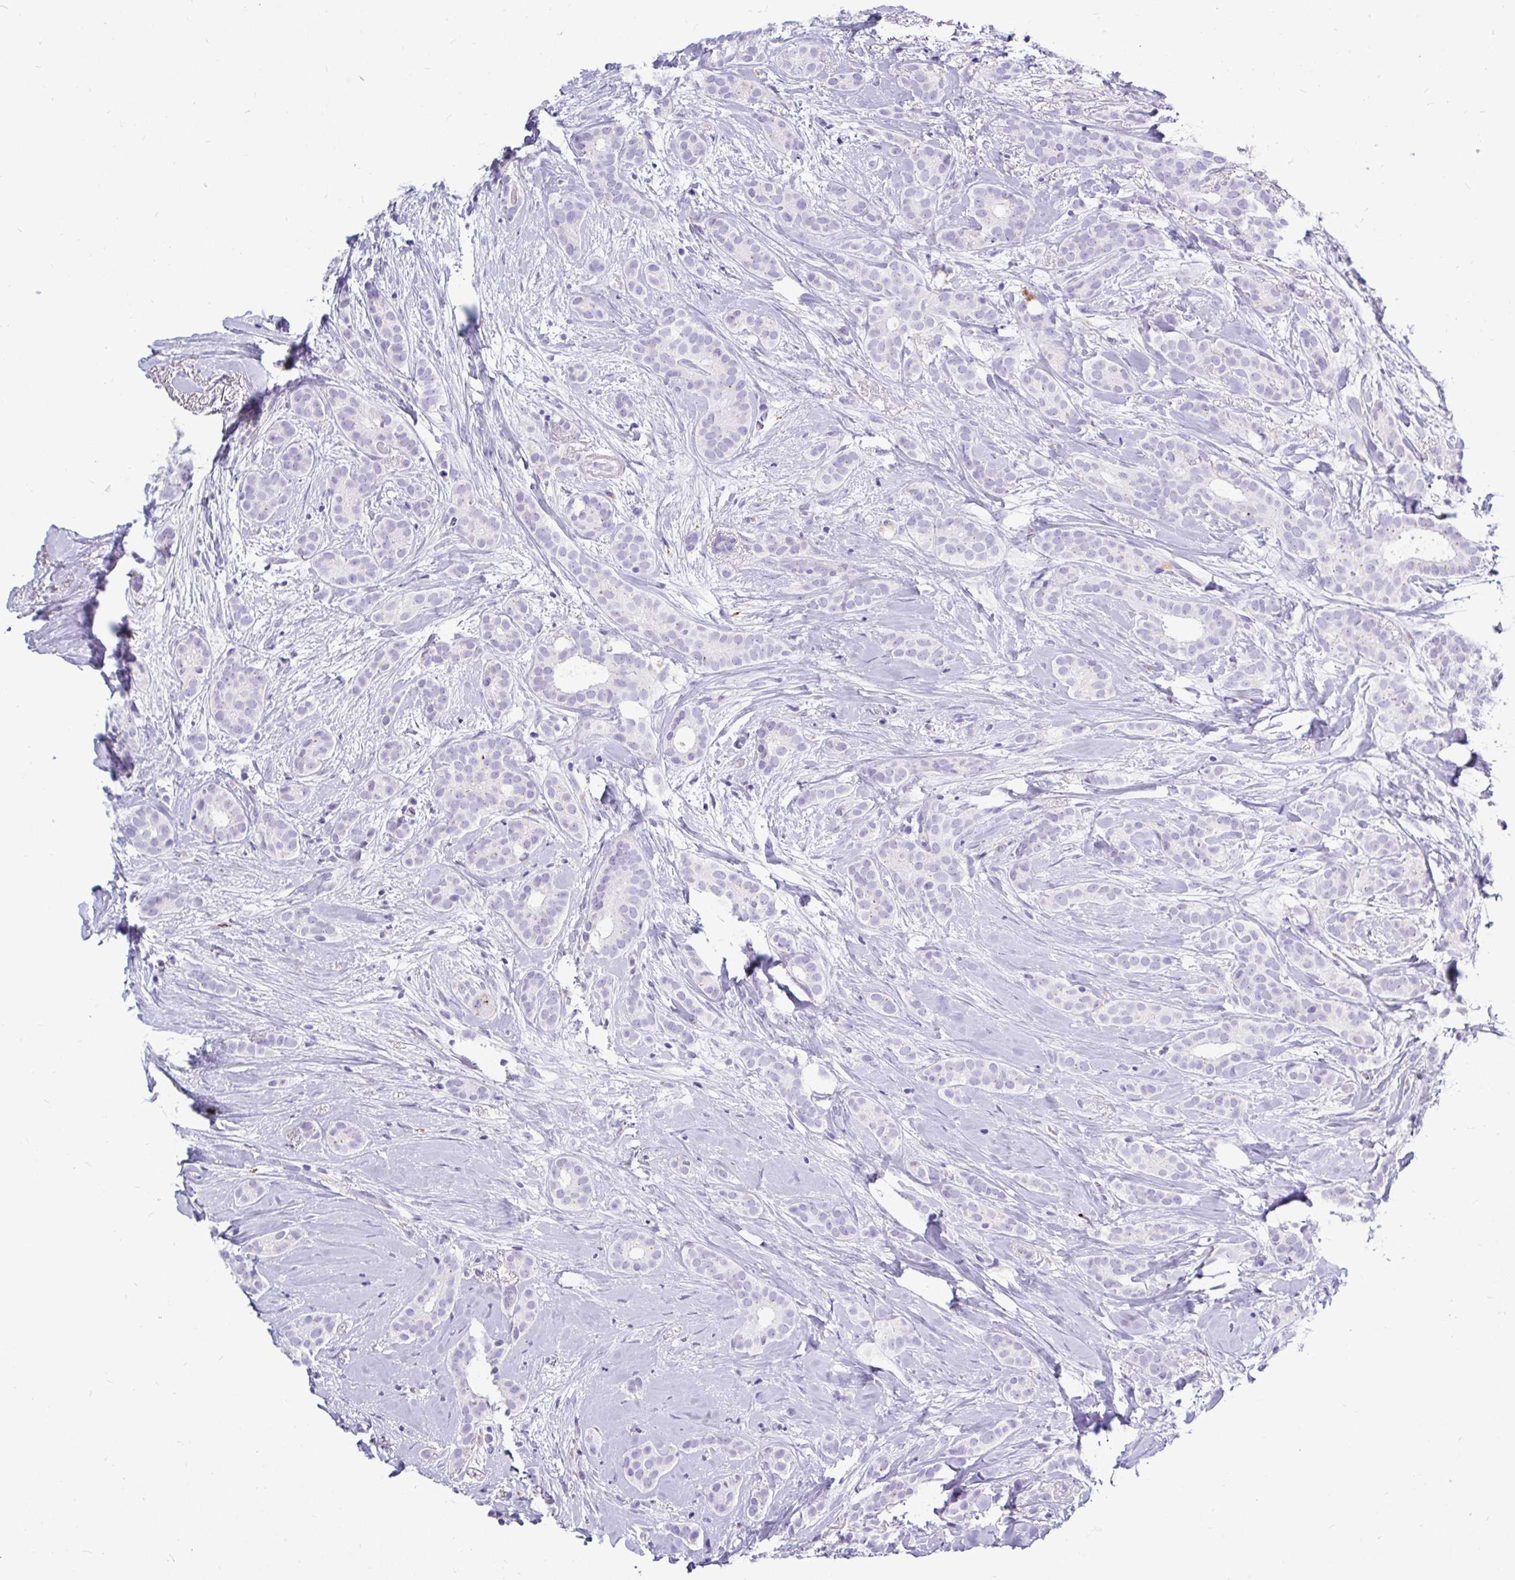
{"staining": {"intensity": "negative", "quantity": "none", "location": "none"}, "tissue": "breast cancer", "cell_type": "Tumor cells", "image_type": "cancer", "snomed": [{"axis": "morphology", "description": "Duct carcinoma"}, {"axis": "topography", "description": "Breast"}], "caption": "The immunohistochemistry histopathology image has no significant positivity in tumor cells of breast intraductal carcinoma tissue. (DAB IHC with hematoxylin counter stain).", "gene": "CTSZ", "patient": {"sex": "female", "age": 65}}